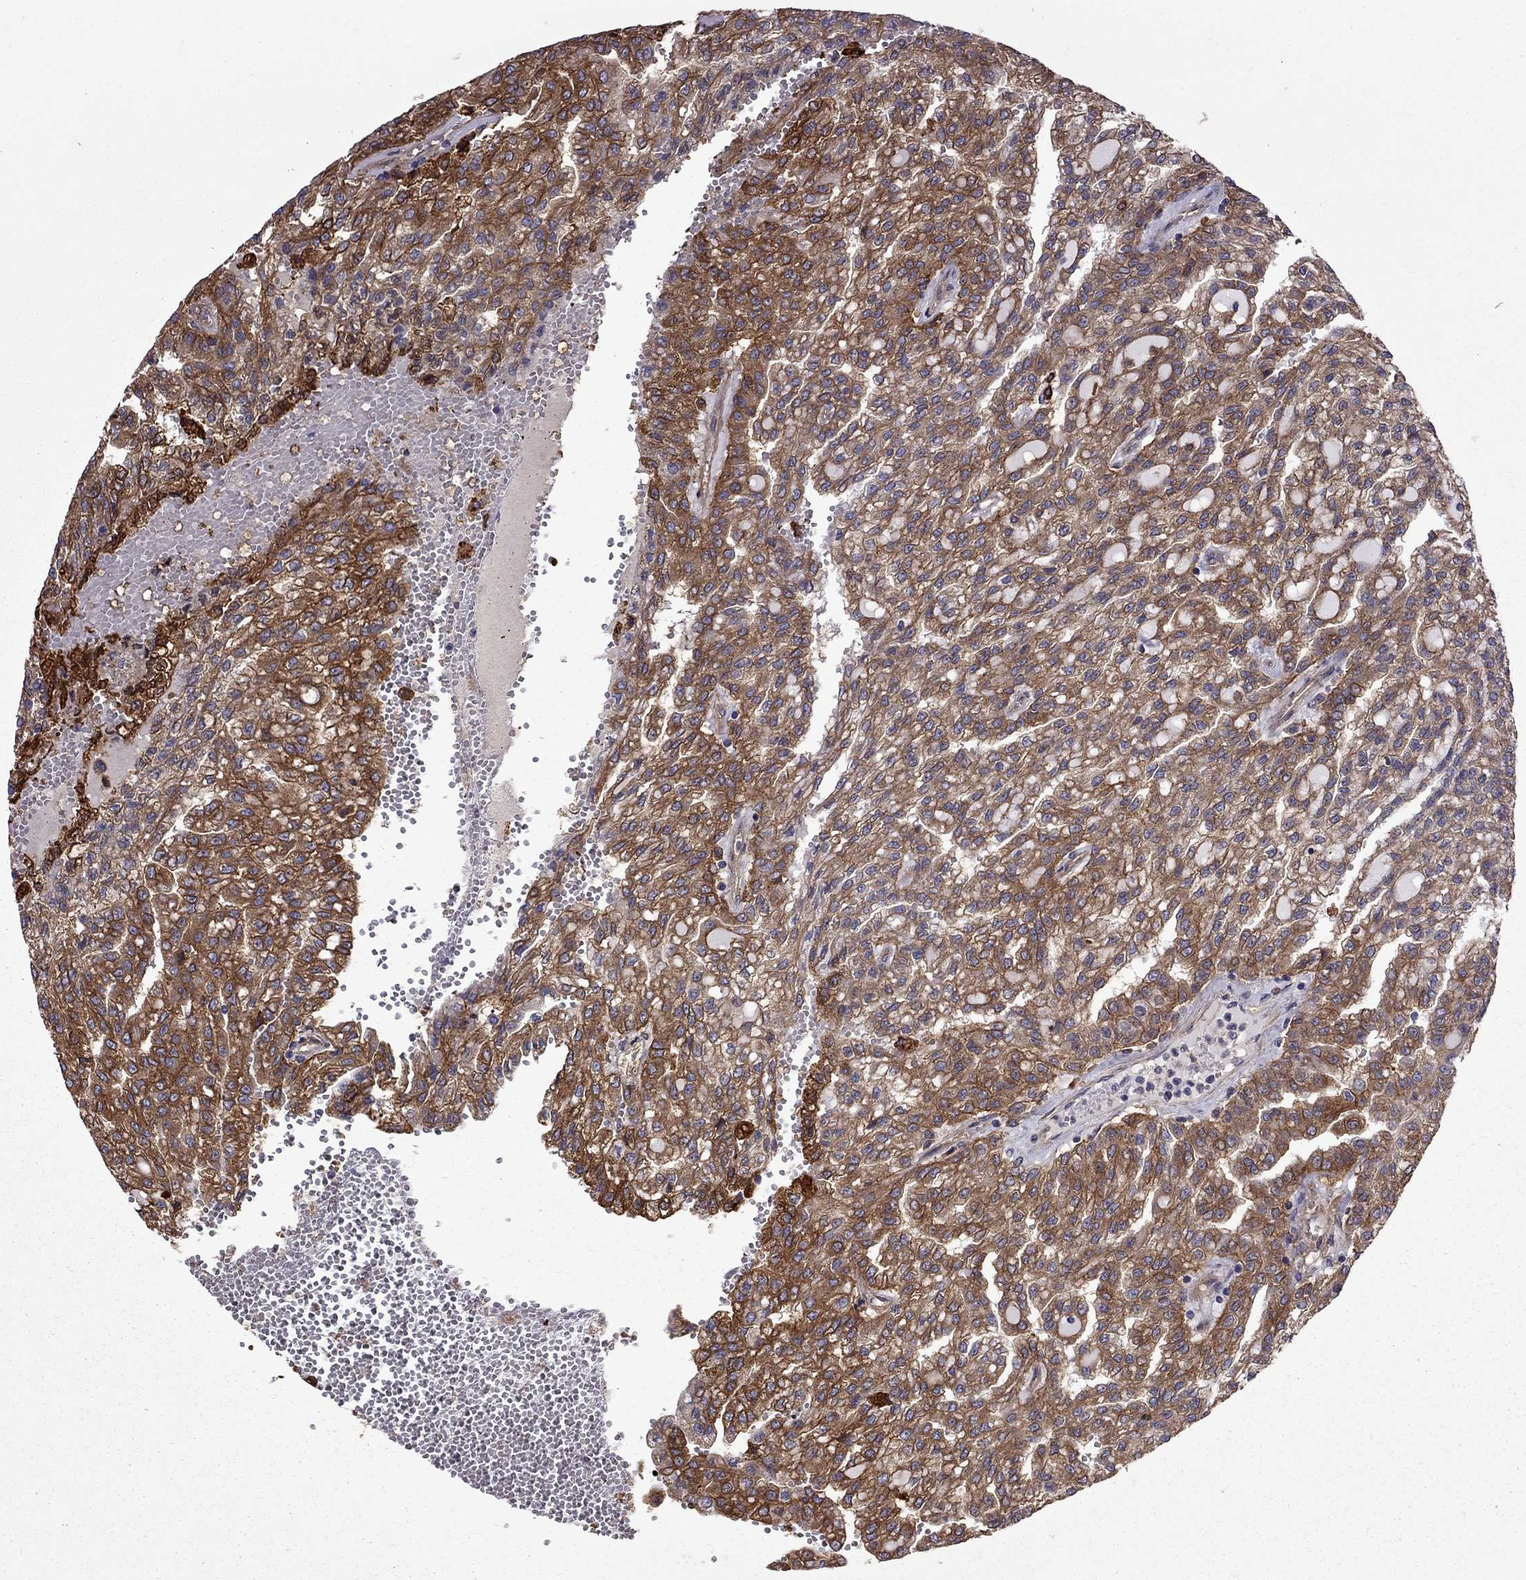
{"staining": {"intensity": "strong", "quantity": ">75%", "location": "cytoplasmic/membranous"}, "tissue": "renal cancer", "cell_type": "Tumor cells", "image_type": "cancer", "snomed": [{"axis": "morphology", "description": "Adenocarcinoma, NOS"}, {"axis": "topography", "description": "Kidney"}], "caption": "Approximately >75% of tumor cells in renal cancer show strong cytoplasmic/membranous protein positivity as visualized by brown immunohistochemical staining.", "gene": "ITGB1", "patient": {"sex": "male", "age": 63}}